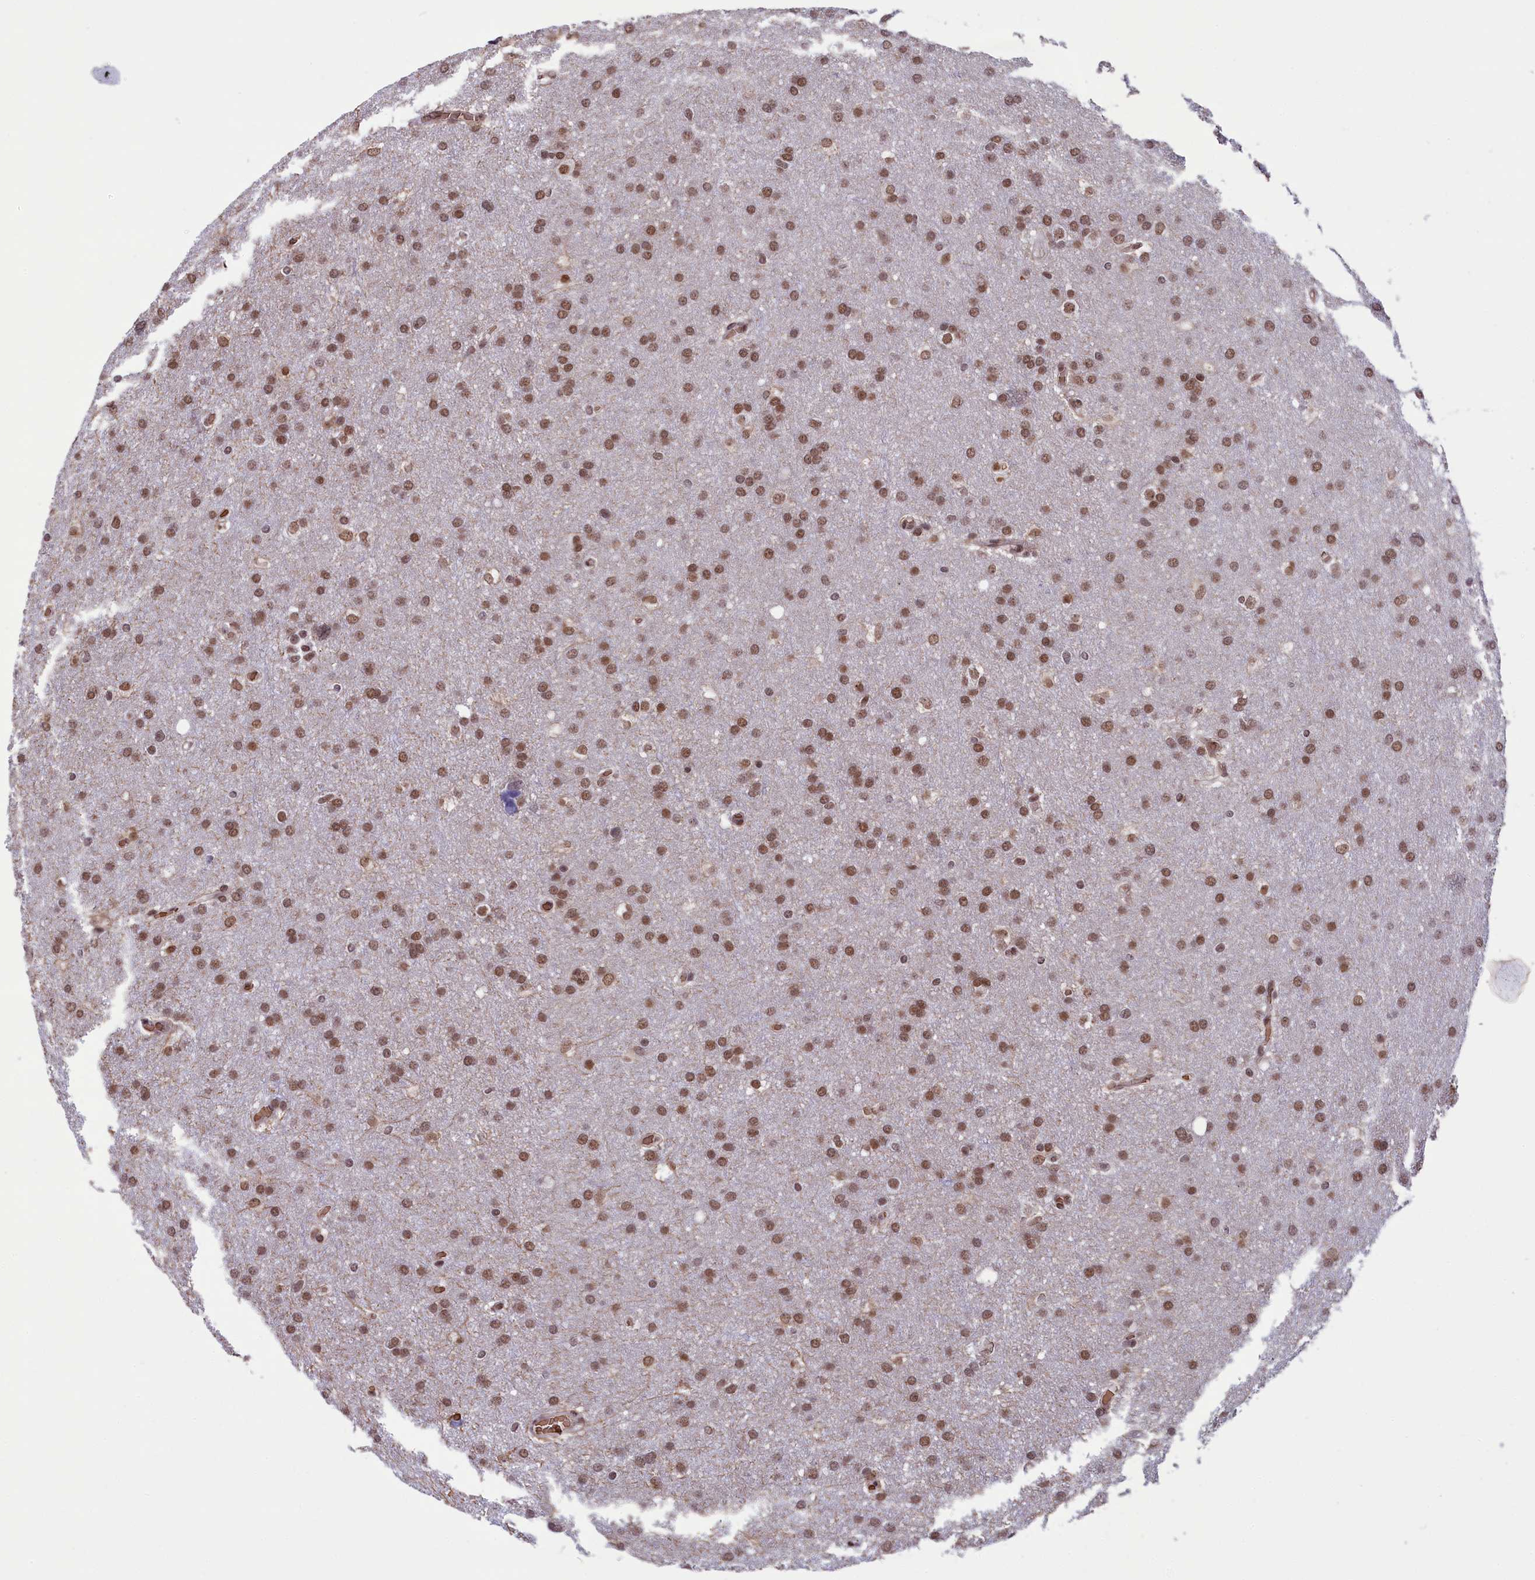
{"staining": {"intensity": "moderate", "quantity": ">75%", "location": "nuclear"}, "tissue": "glioma", "cell_type": "Tumor cells", "image_type": "cancer", "snomed": [{"axis": "morphology", "description": "Glioma, malignant, High grade"}, {"axis": "topography", "description": "Cerebral cortex"}], "caption": "A high-resolution image shows immunohistochemistry (IHC) staining of high-grade glioma (malignant), which reveals moderate nuclear staining in approximately >75% of tumor cells. The staining was performed using DAB, with brown indicating positive protein expression. Nuclei are stained blue with hematoxylin.", "gene": "MPHOSPH8", "patient": {"sex": "female", "age": 36}}